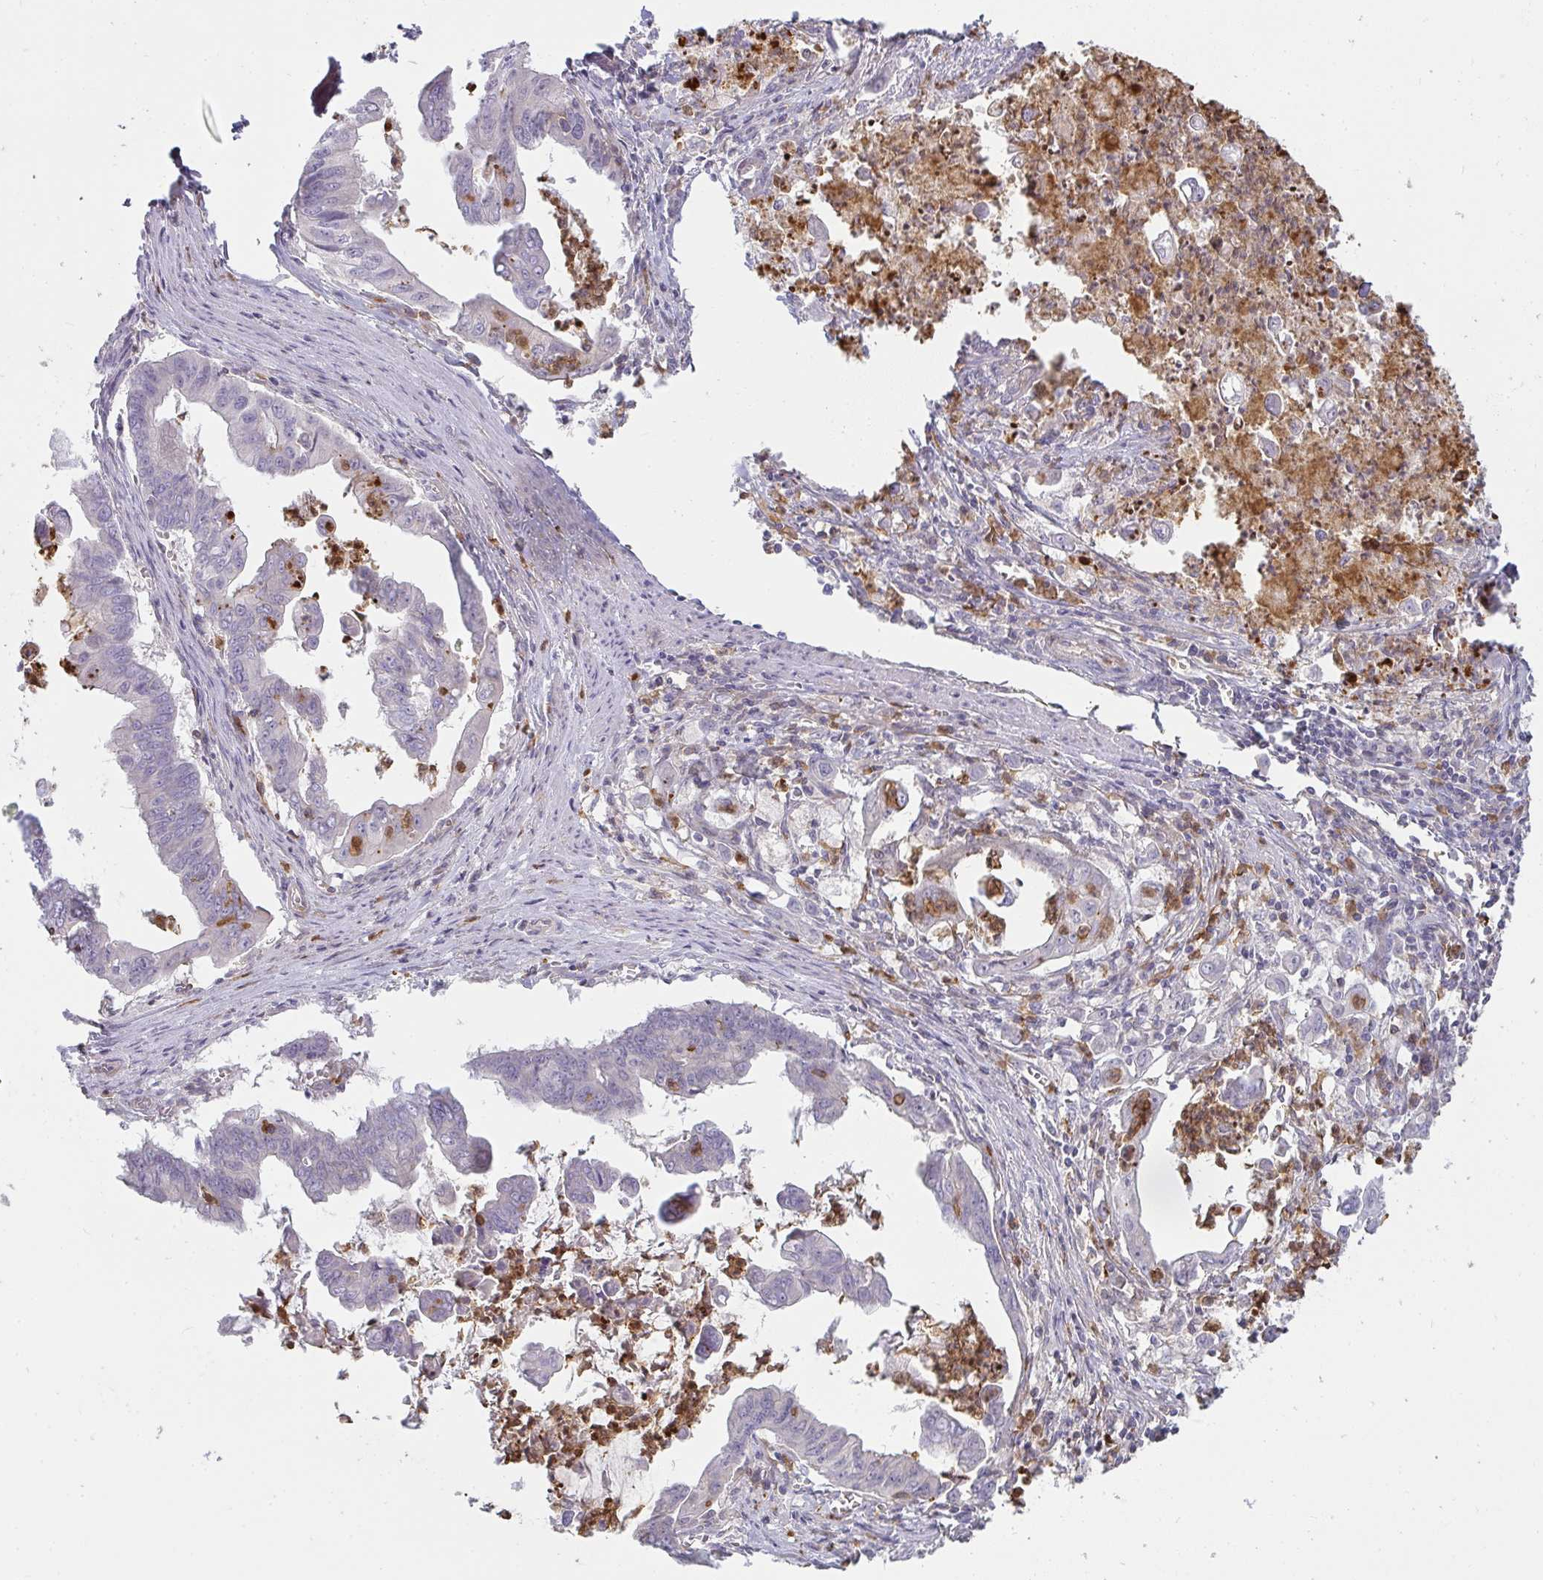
{"staining": {"intensity": "negative", "quantity": "none", "location": "none"}, "tissue": "stomach cancer", "cell_type": "Tumor cells", "image_type": "cancer", "snomed": [{"axis": "morphology", "description": "Adenocarcinoma, NOS"}, {"axis": "topography", "description": "Stomach, upper"}], "caption": "Adenocarcinoma (stomach) was stained to show a protein in brown. There is no significant staining in tumor cells.", "gene": "CSF3R", "patient": {"sex": "male", "age": 80}}